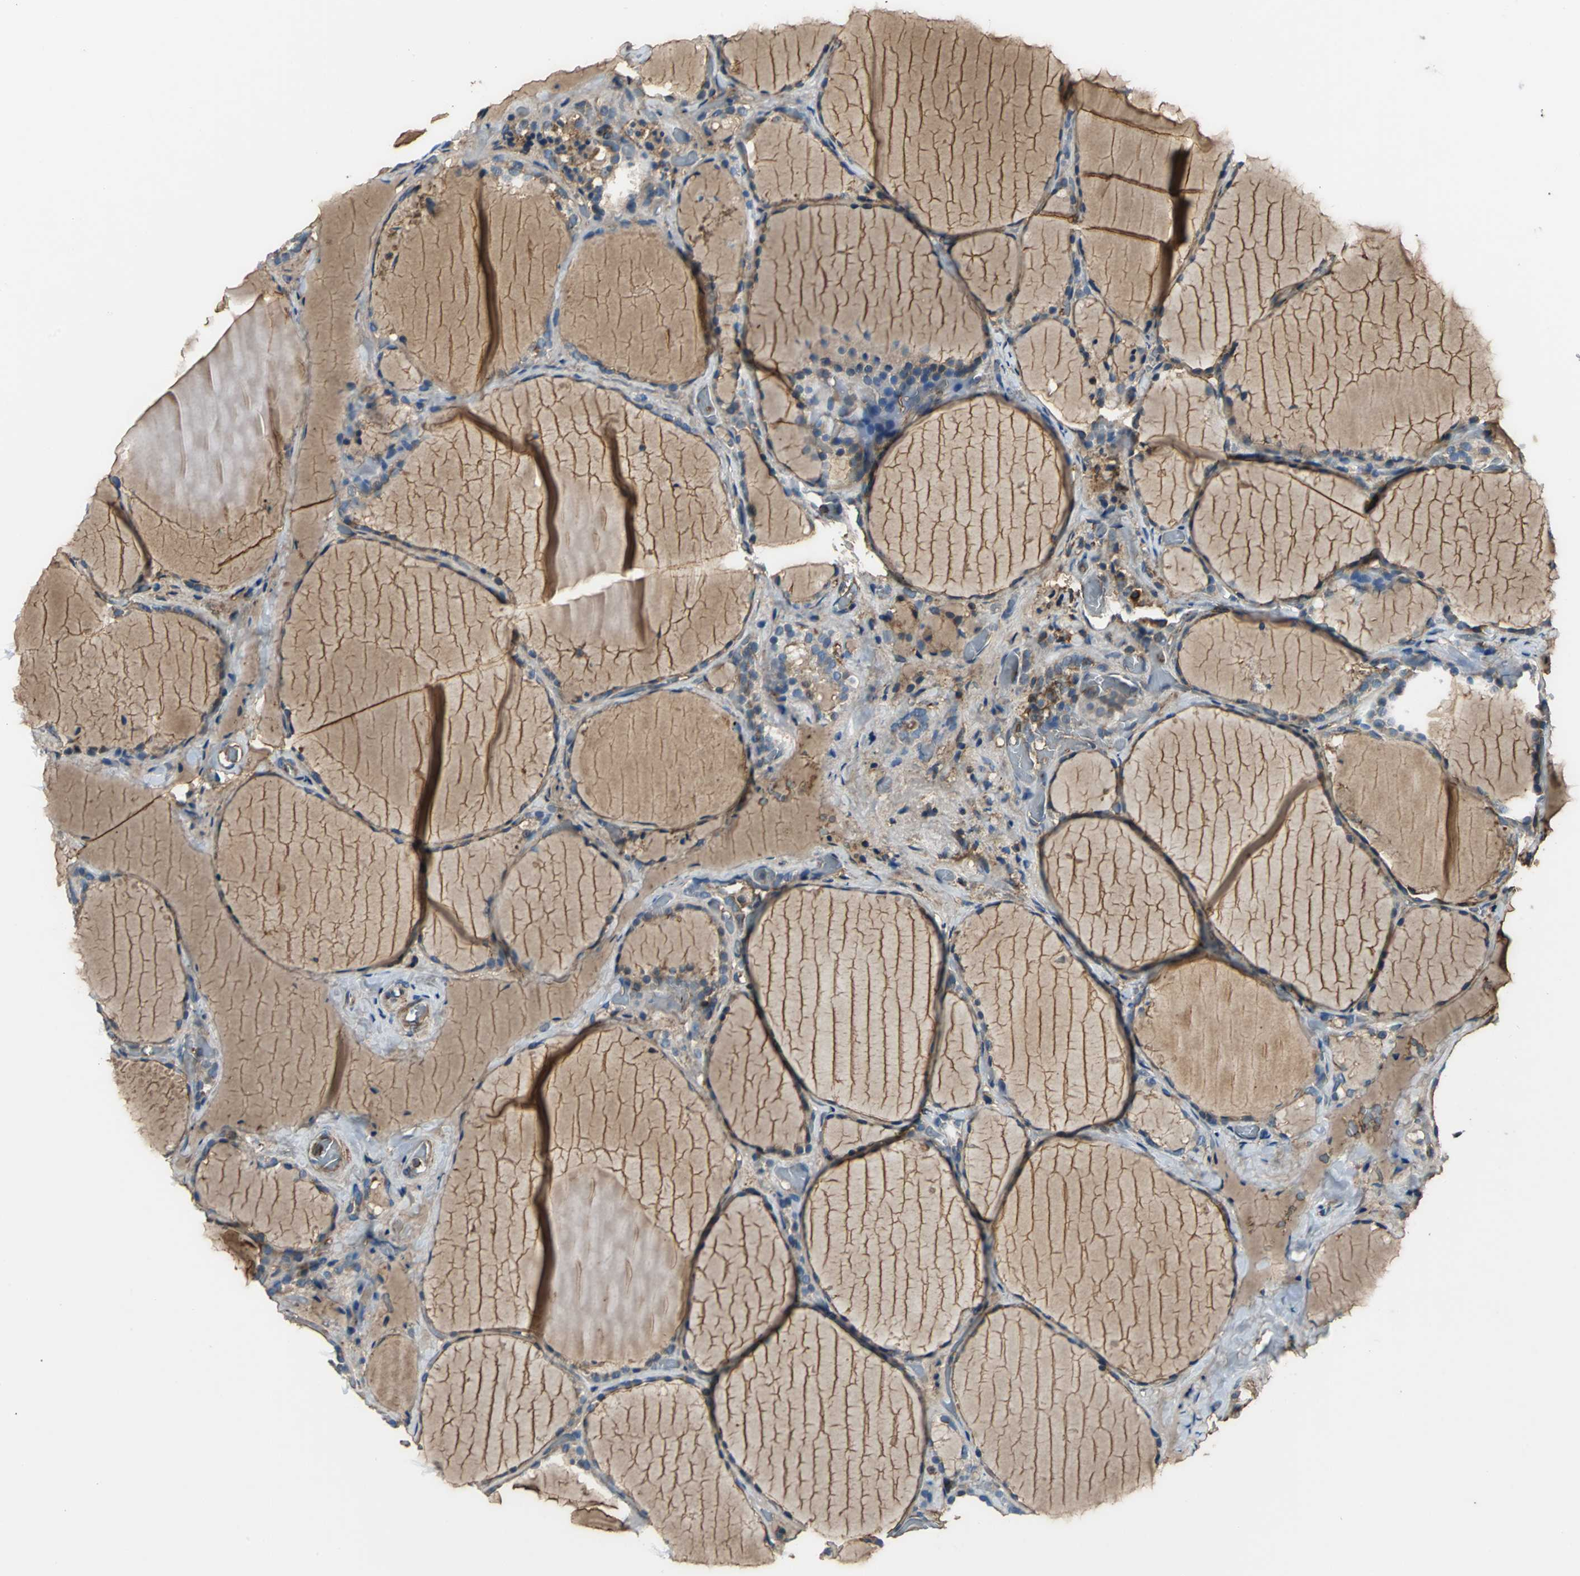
{"staining": {"intensity": "moderate", "quantity": ">75%", "location": "cytoplasmic/membranous"}, "tissue": "thyroid gland", "cell_type": "Glandular cells", "image_type": "normal", "snomed": [{"axis": "morphology", "description": "Normal tissue, NOS"}, {"axis": "topography", "description": "Thyroid gland"}], "caption": "Moderate cytoplasmic/membranous protein staining is identified in about >75% of glandular cells in thyroid gland.", "gene": "PARVA", "patient": {"sex": "female", "age": 22}}